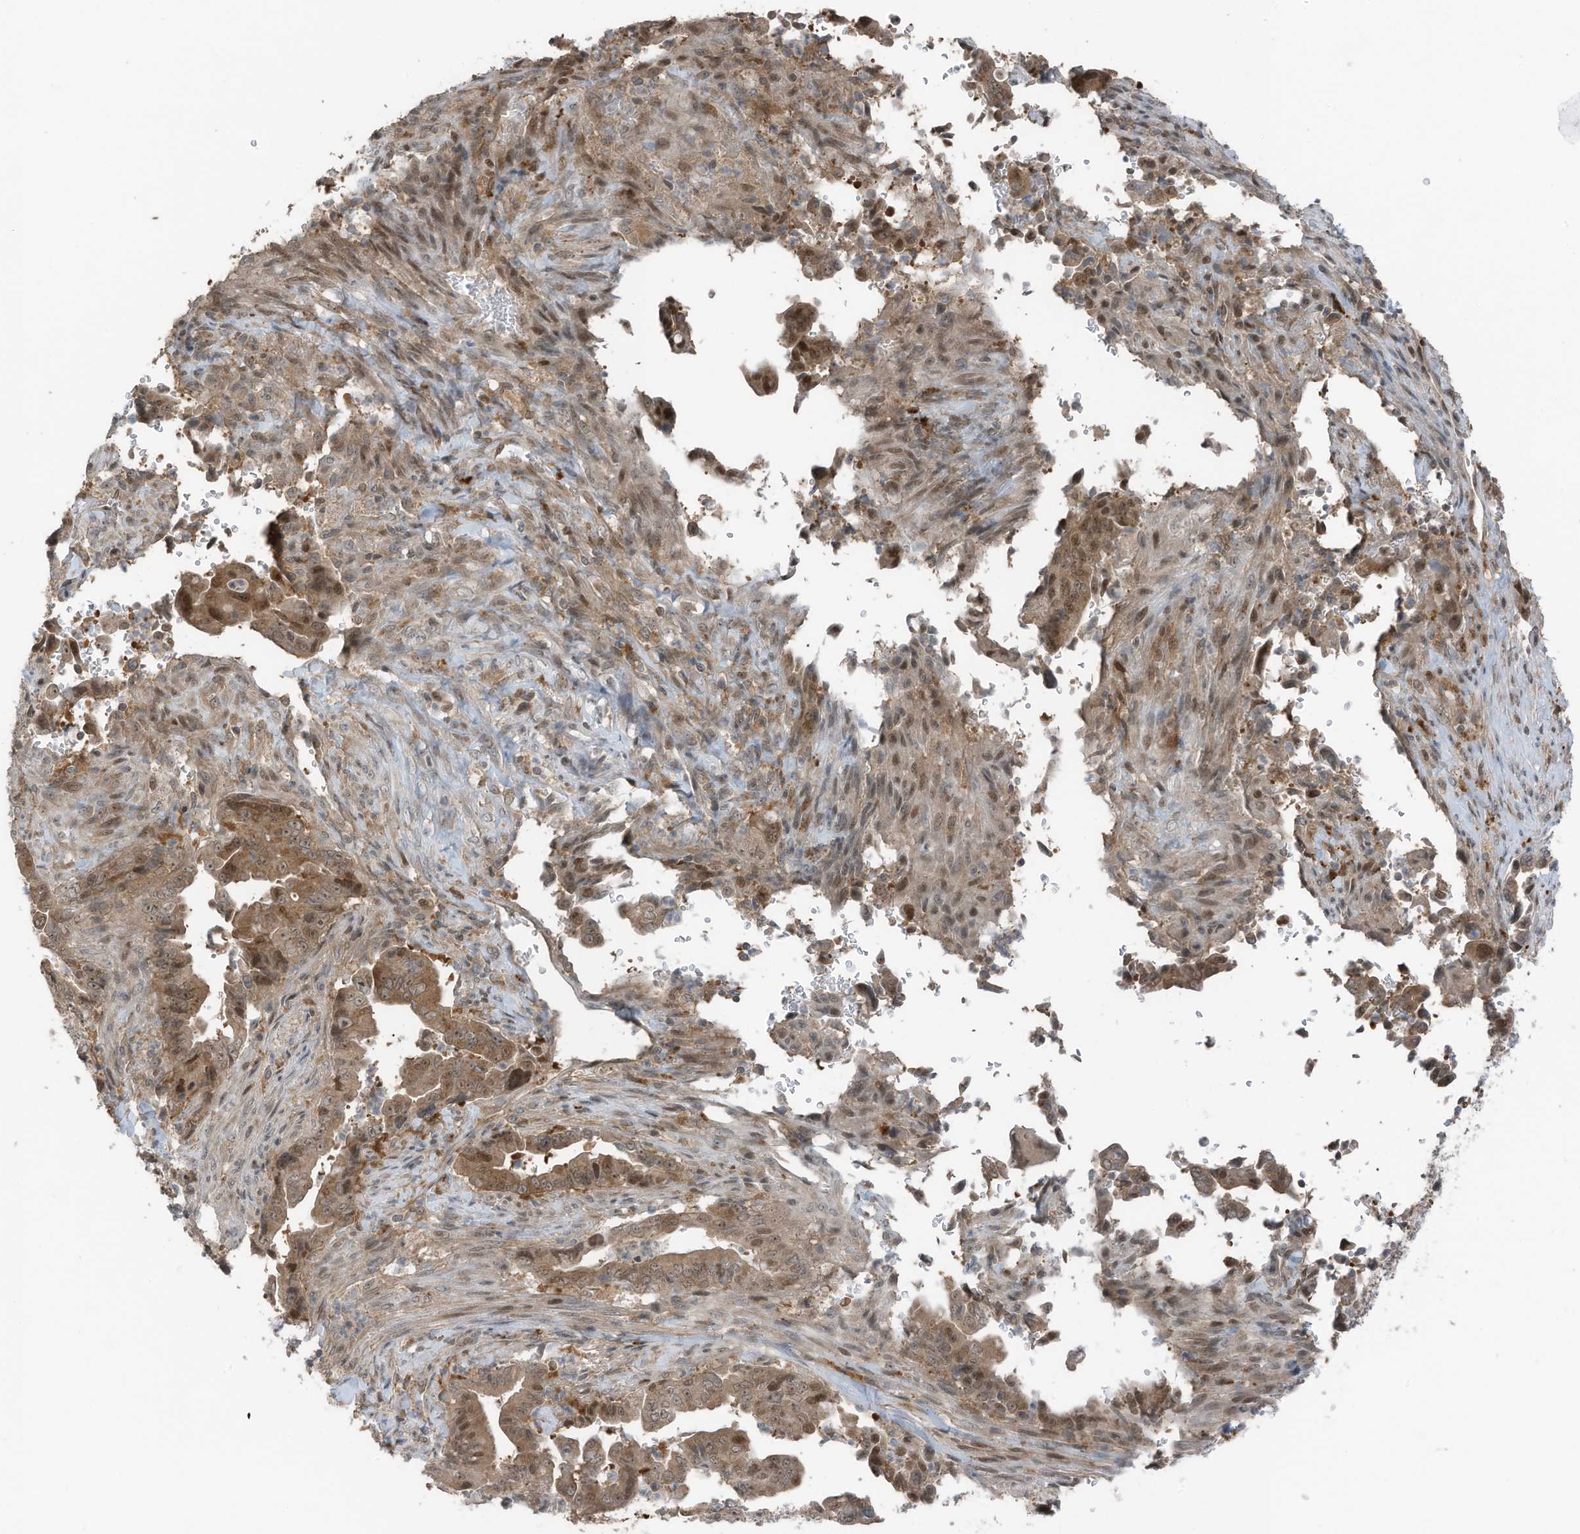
{"staining": {"intensity": "moderate", "quantity": ">75%", "location": "cytoplasmic/membranous,nuclear"}, "tissue": "pancreatic cancer", "cell_type": "Tumor cells", "image_type": "cancer", "snomed": [{"axis": "morphology", "description": "Adenocarcinoma, NOS"}, {"axis": "topography", "description": "Pancreas"}], "caption": "This is an image of immunohistochemistry (IHC) staining of adenocarcinoma (pancreatic), which shows moderate staining in the cytoplasmic/membranous and nuclear of tumor cells.", "gene": "TXNDC9", "patient": {"sex": "male", "age": 70}}